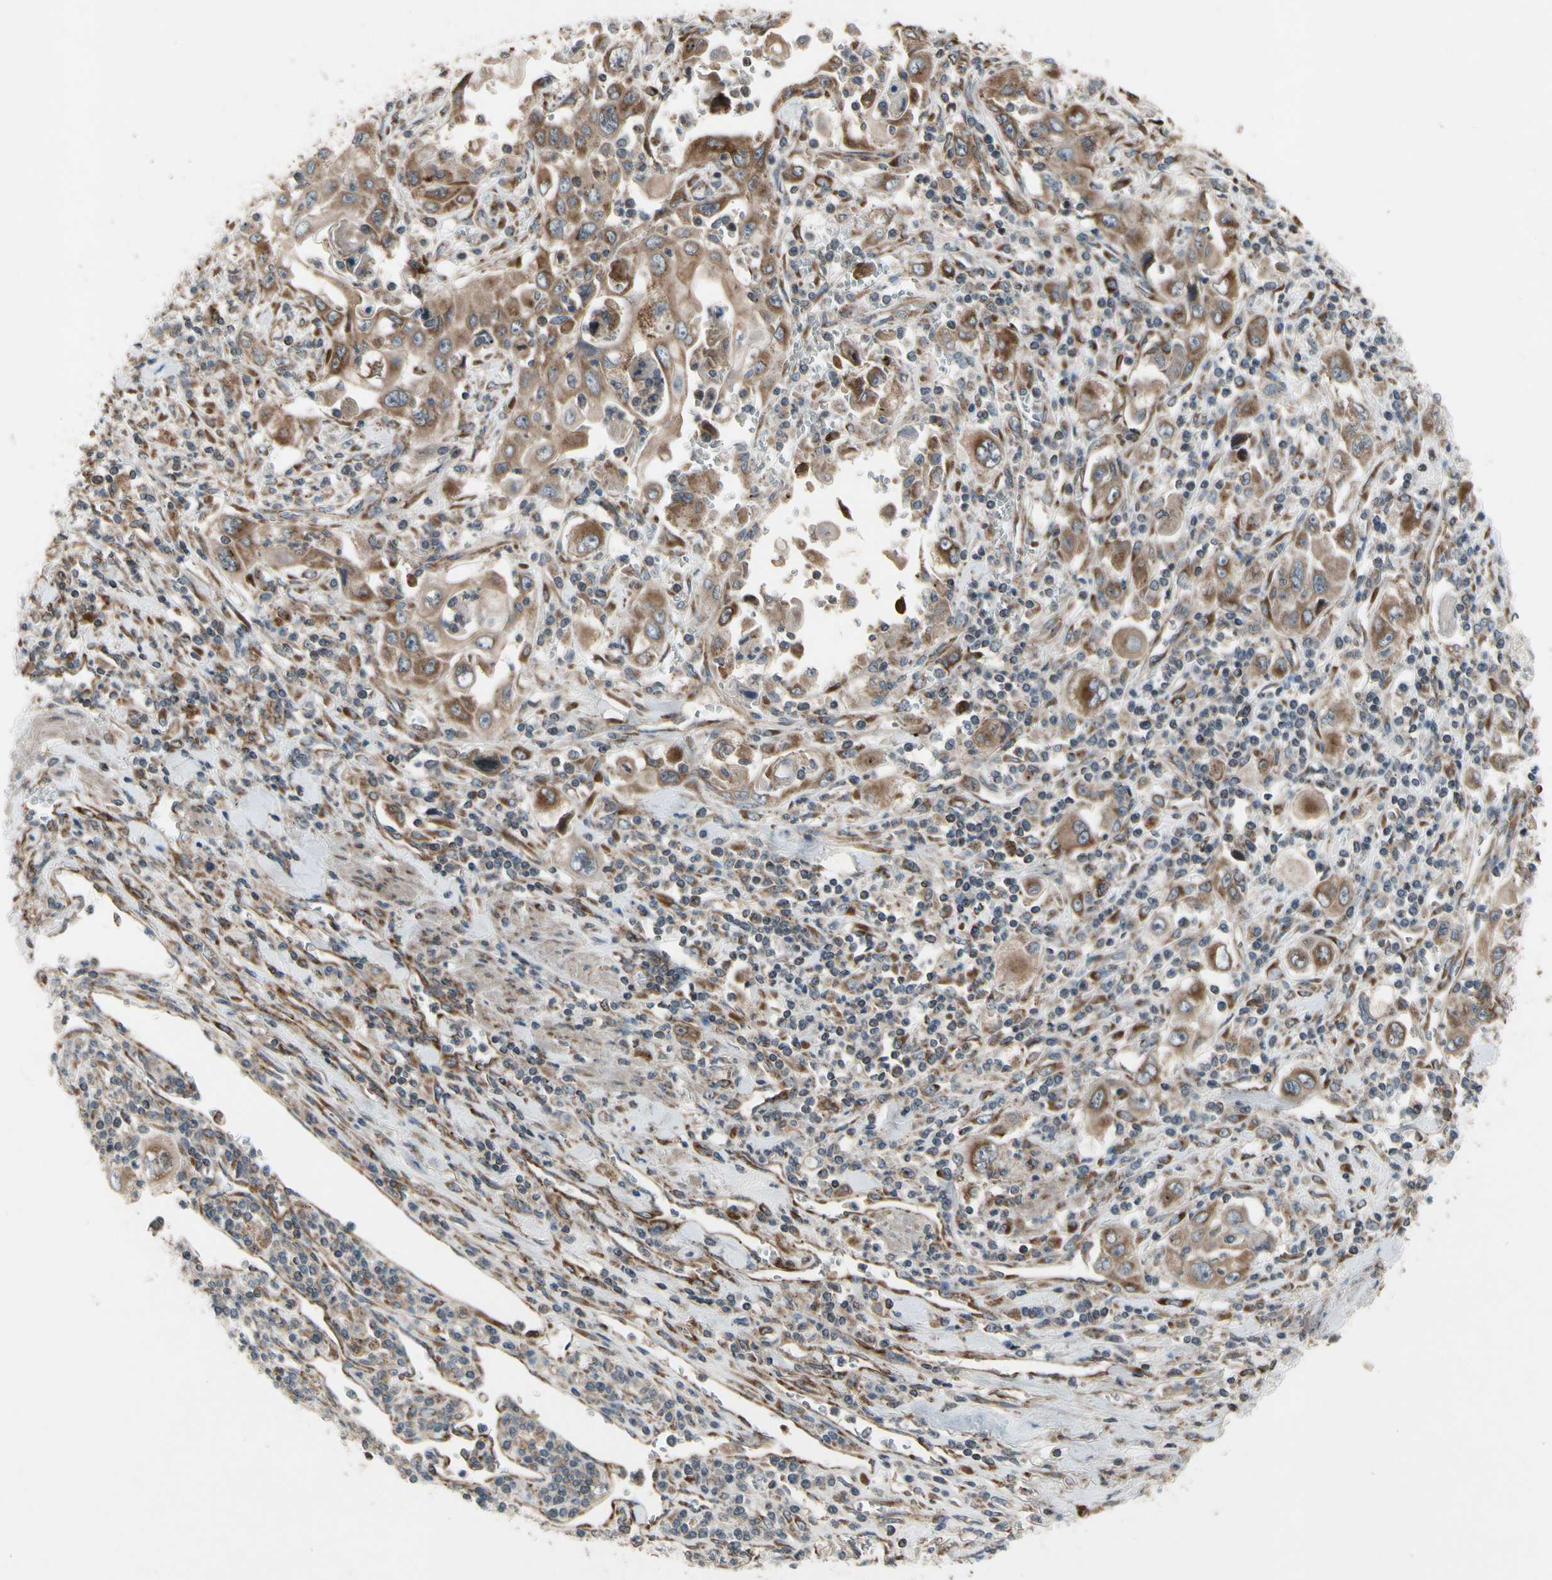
{"staining": {"intensity": "moderate", "quantity": ">75%", "location": "cytoplasmic/membranous"}, "tissue": "pancreatic cancer", "cell_type": "Tumor cells", "image_type": "cancer", "snomed": [{"axis": "morphology", "description": "Adenocarcinoma, NOS"}, {"axis": "topography", "description": "Pancreas"}], "caption": "Immunohistochemistry image of neoplastic tissue: human adenocarcinoma (pancreatic) stained using immunohistochemistry (IHC) displays medium levels of moderate protein expression localized specifically in the cytoplasmic/membranous of tumor cells, appearing as a cytoplasmic/membranous brown color.", "gene": "SLC39A9", "patient": {"sex": "male", "age": 70}}